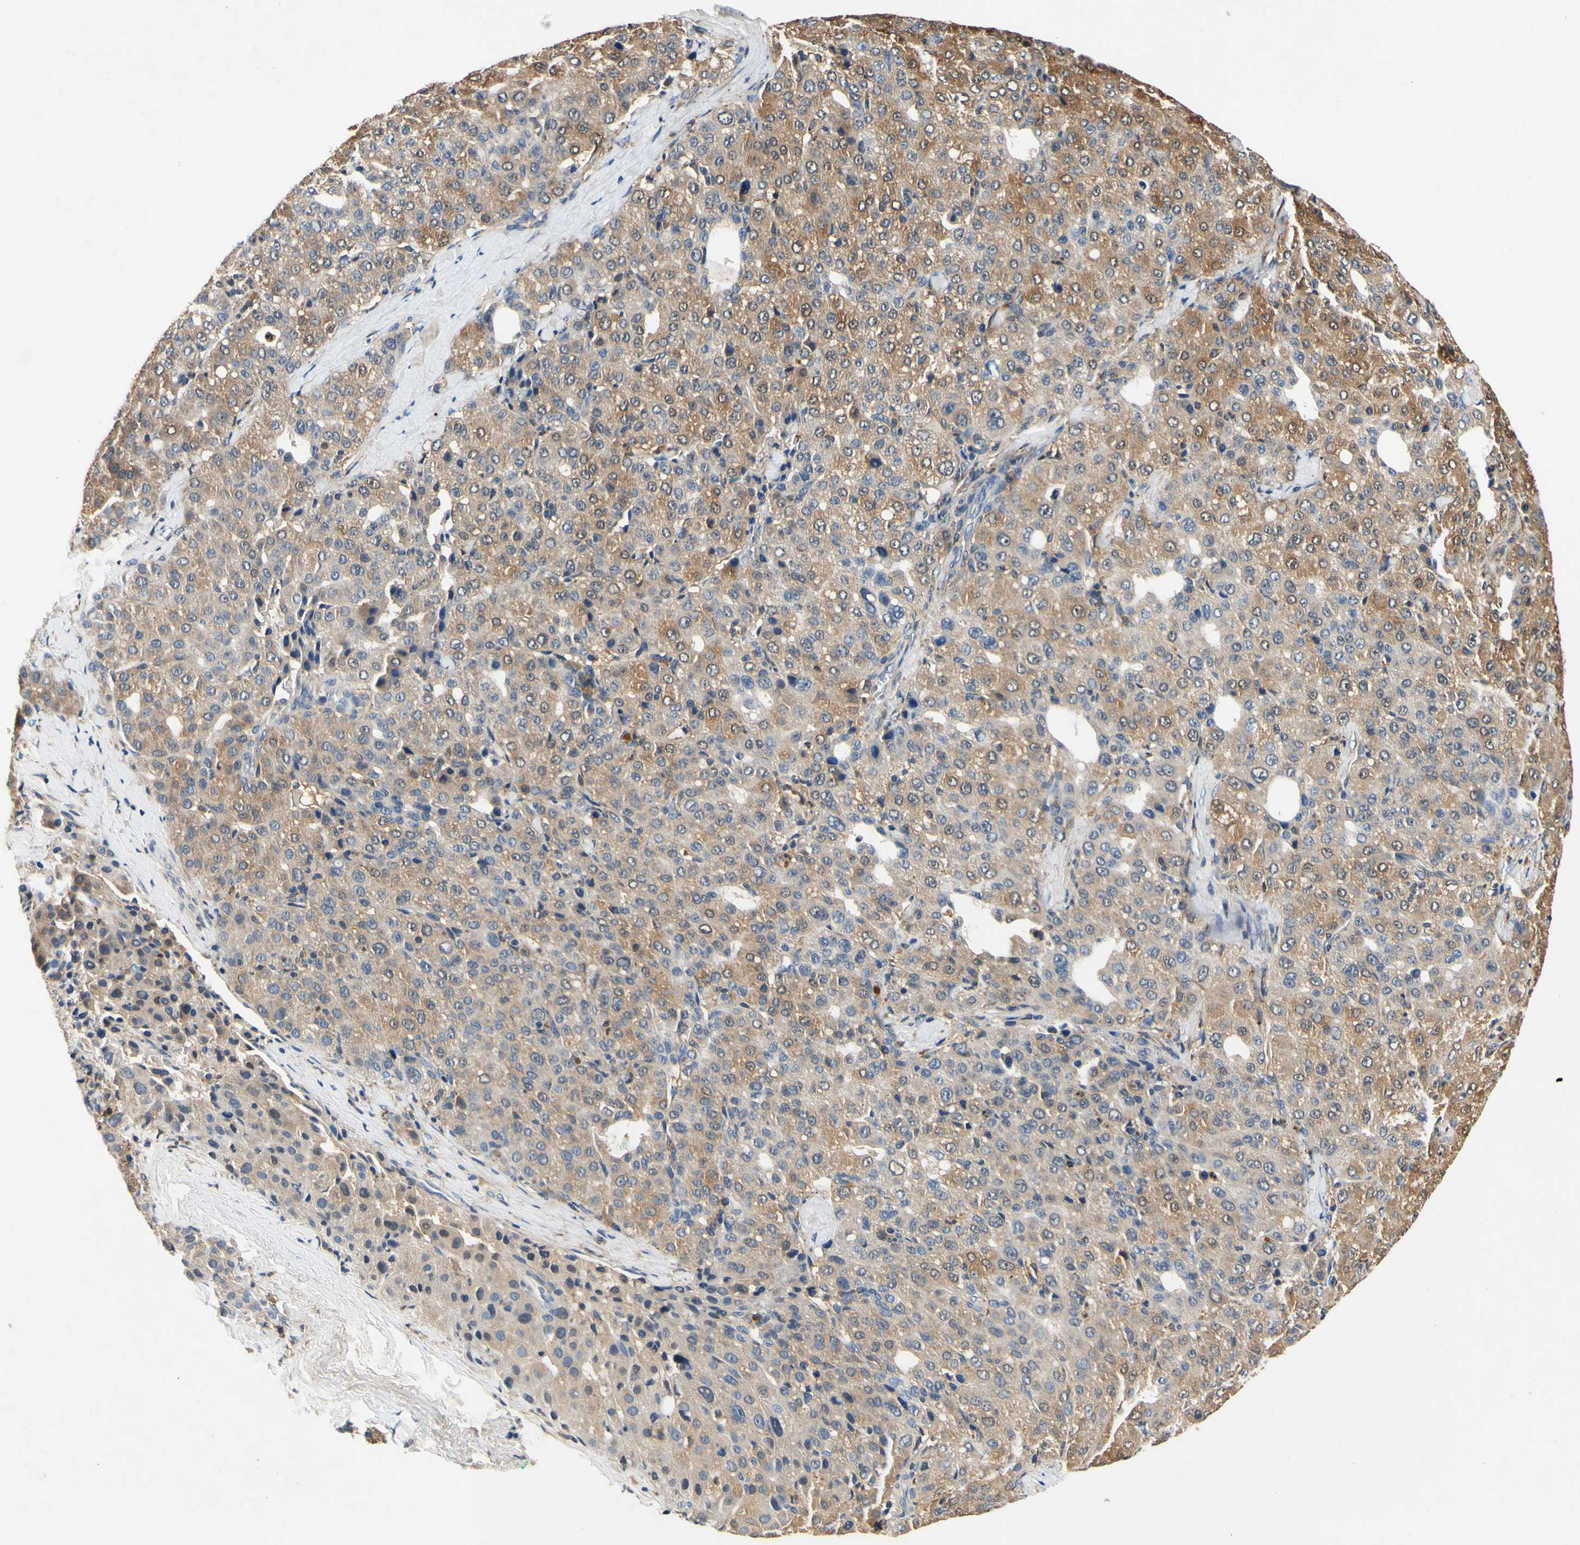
{"staining": {"intensity": "moderate", "quantity": "<25%", "location": "cytoplasmic/membranous"}, "tissue": "liver cancer", "cell_type": "Tumor cells", "image_type": "cancer", "snomed": [{"axis": "morphology", "description": "Carcinoma, Hepatocellular, NOS"}, {"axis": "topography", "description": "Liver"}], "caption": "The histopathology image exhibits staining of liver cancer (hepatocellular carcinoma), revealing moderate cytoplasmic/membranous protein expression (brown color) within tumor cells. Ihc stains the protein of interest in brown and the nuclei are stained blue.", "gene": "PLA2G4A", "patient": {"sex": "male", "age": 65}}